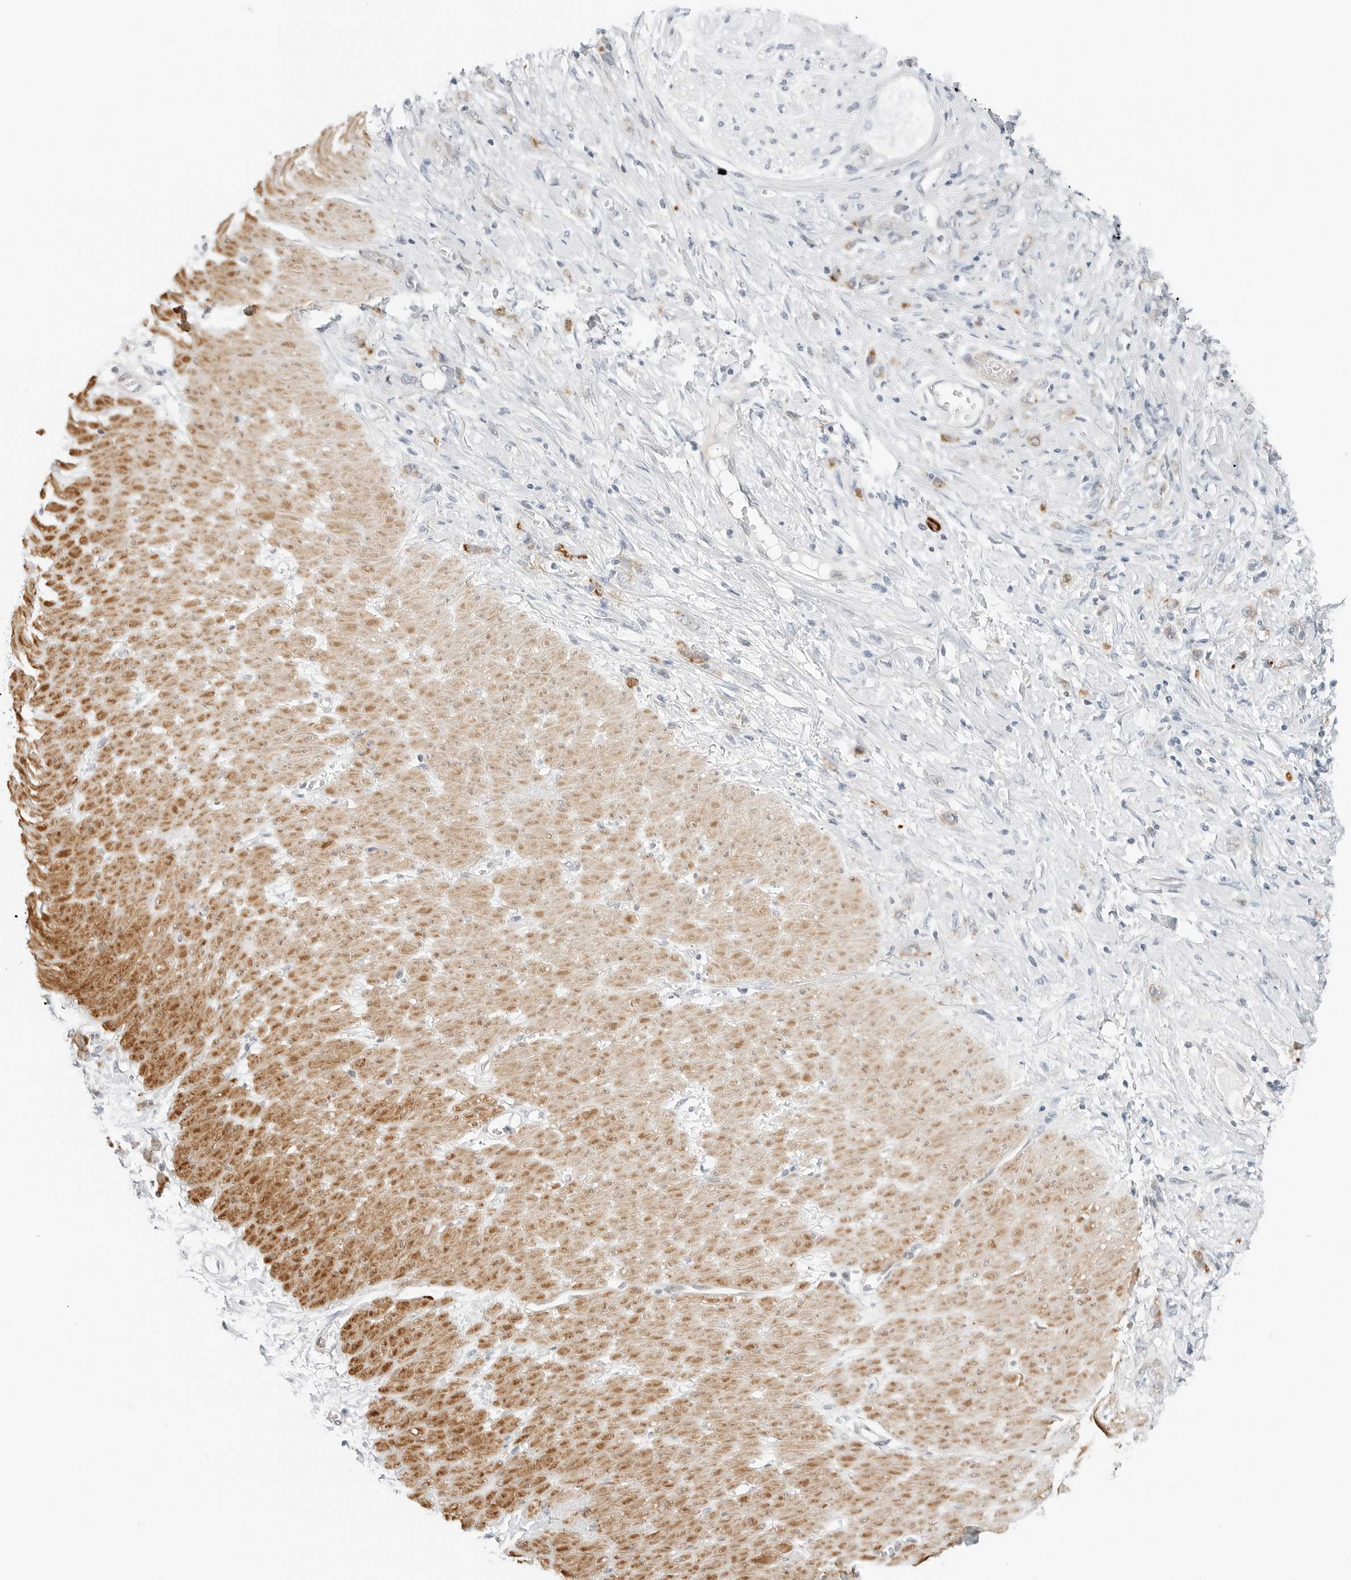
{"staining": {"intensity": "negative", "quantity": "none", "location": "none"}, "tissue": "stomach cancer", "cell_type": "Tumor cells", "image_type": "cancer", "snomed": [{"axis": "morphology", "description": "Adenocarcinoma, NOS"}, {"axis": "topography", "description": "Stomach"}], "caption": "Tumor cells show no significant protein positivity in adenocarcinoma (stomach). (Brightfield microscopy of DAB (3,3'-diaminobenzidine) immunohistochemistry at high magnification).", "gene": "IQCC", "patient": {"sex": "female", "age": 76}}